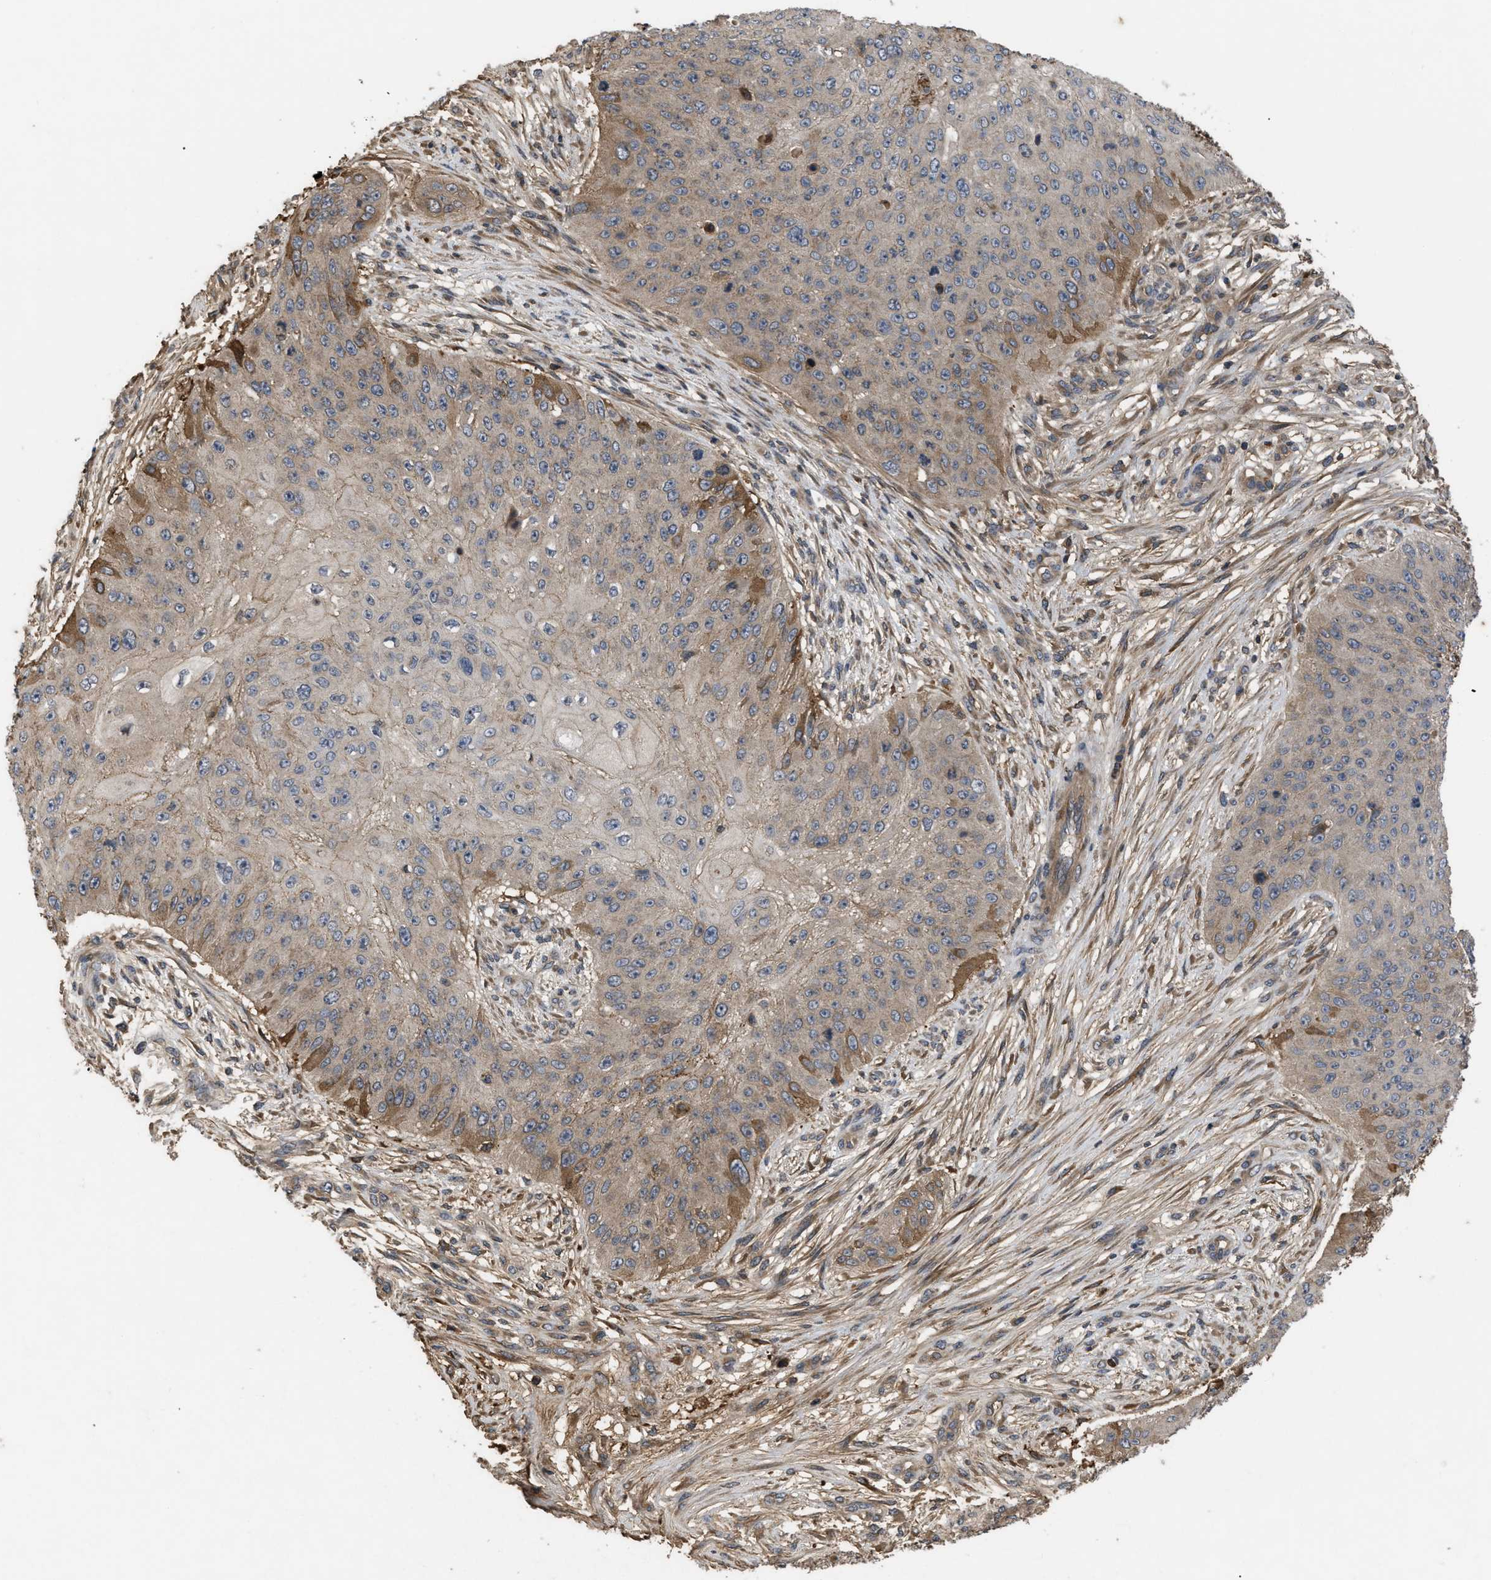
{"staining": {"intensity": "moderate", "quantity": "<25%", "location": "cytoplasmic/membranous"}, "tissue": "skin cancer", "cell_type": "Tumor cells", "image_type": "cancer", "snomed": [{"axis": "morphology", "description": "Squamous cell carcinoma, NOS"}, {"axis": "topography", "description": "Skin"}], "caption": "Immunohistochemistry histopathology image of neoplastic tissue: human squamous cell carcinoma (skin) stained using IHC demonstrates low levels of moderate protein expression localized specifically in the cytoplasmic/membranous of tumor cells, appearing as a cytoplasmic/membranous brown color.", "gene": "RAB2A", "patient": {"sex": "female", "age": 80}}